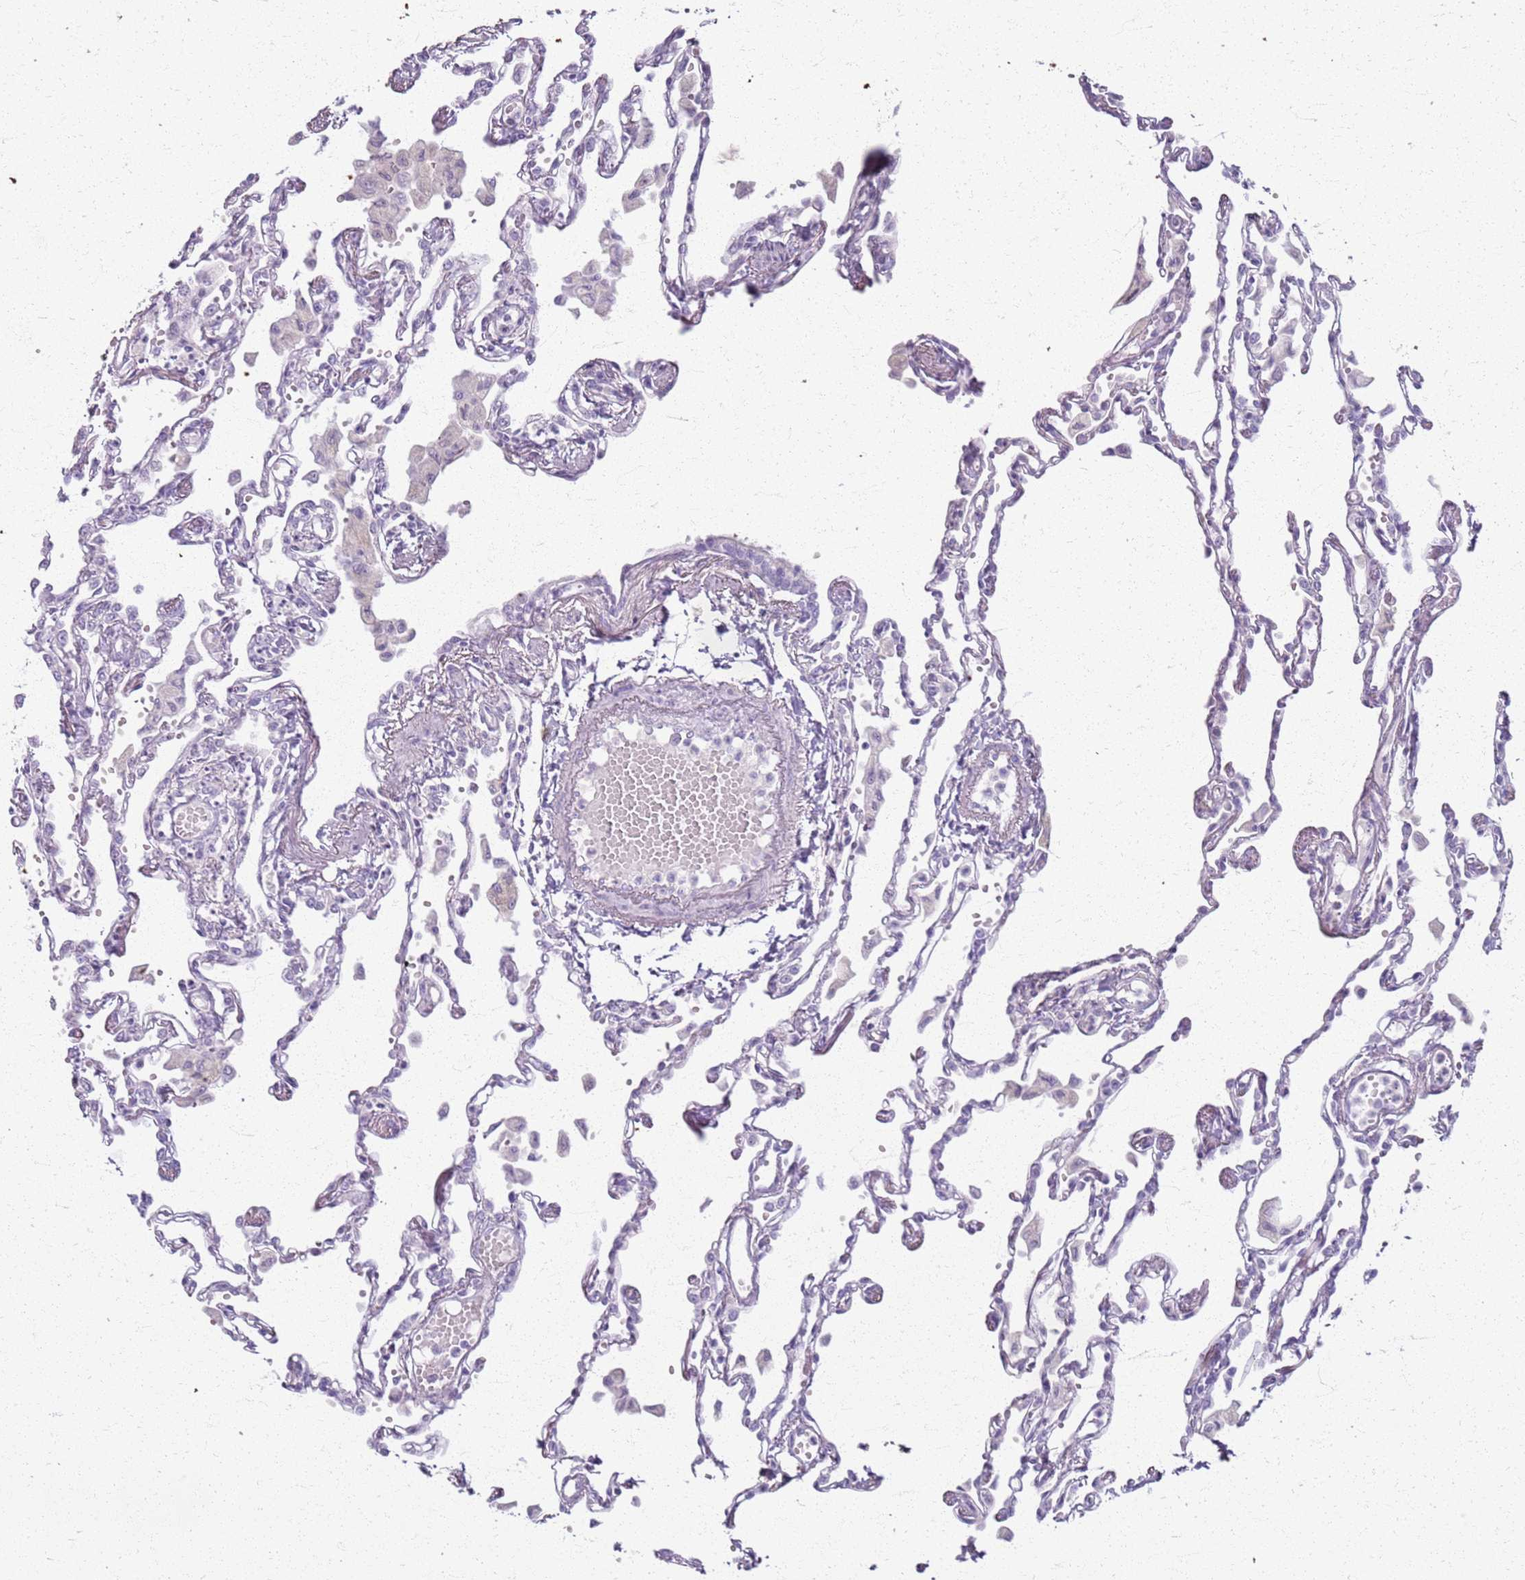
{"staining": {"intensity": "negative", "quantity": "none", "location": "none"}, "tissue": "lung", "cell_type": "Alveolar cells", "image_type": "normal", "snomed": [{"axis": "morphology", "description": "Normal tissue, NOS"}, {"axis": "topography", "description": "Bronchus"}, {"axis": "topography", "description": "Lung"}], "caption": "Alveolar cells show no significant staining in unremarkable lung. Nuclei are stained in blue.", "gene": "CSRP3", "patient": {"sex": "female", "age": 49}}